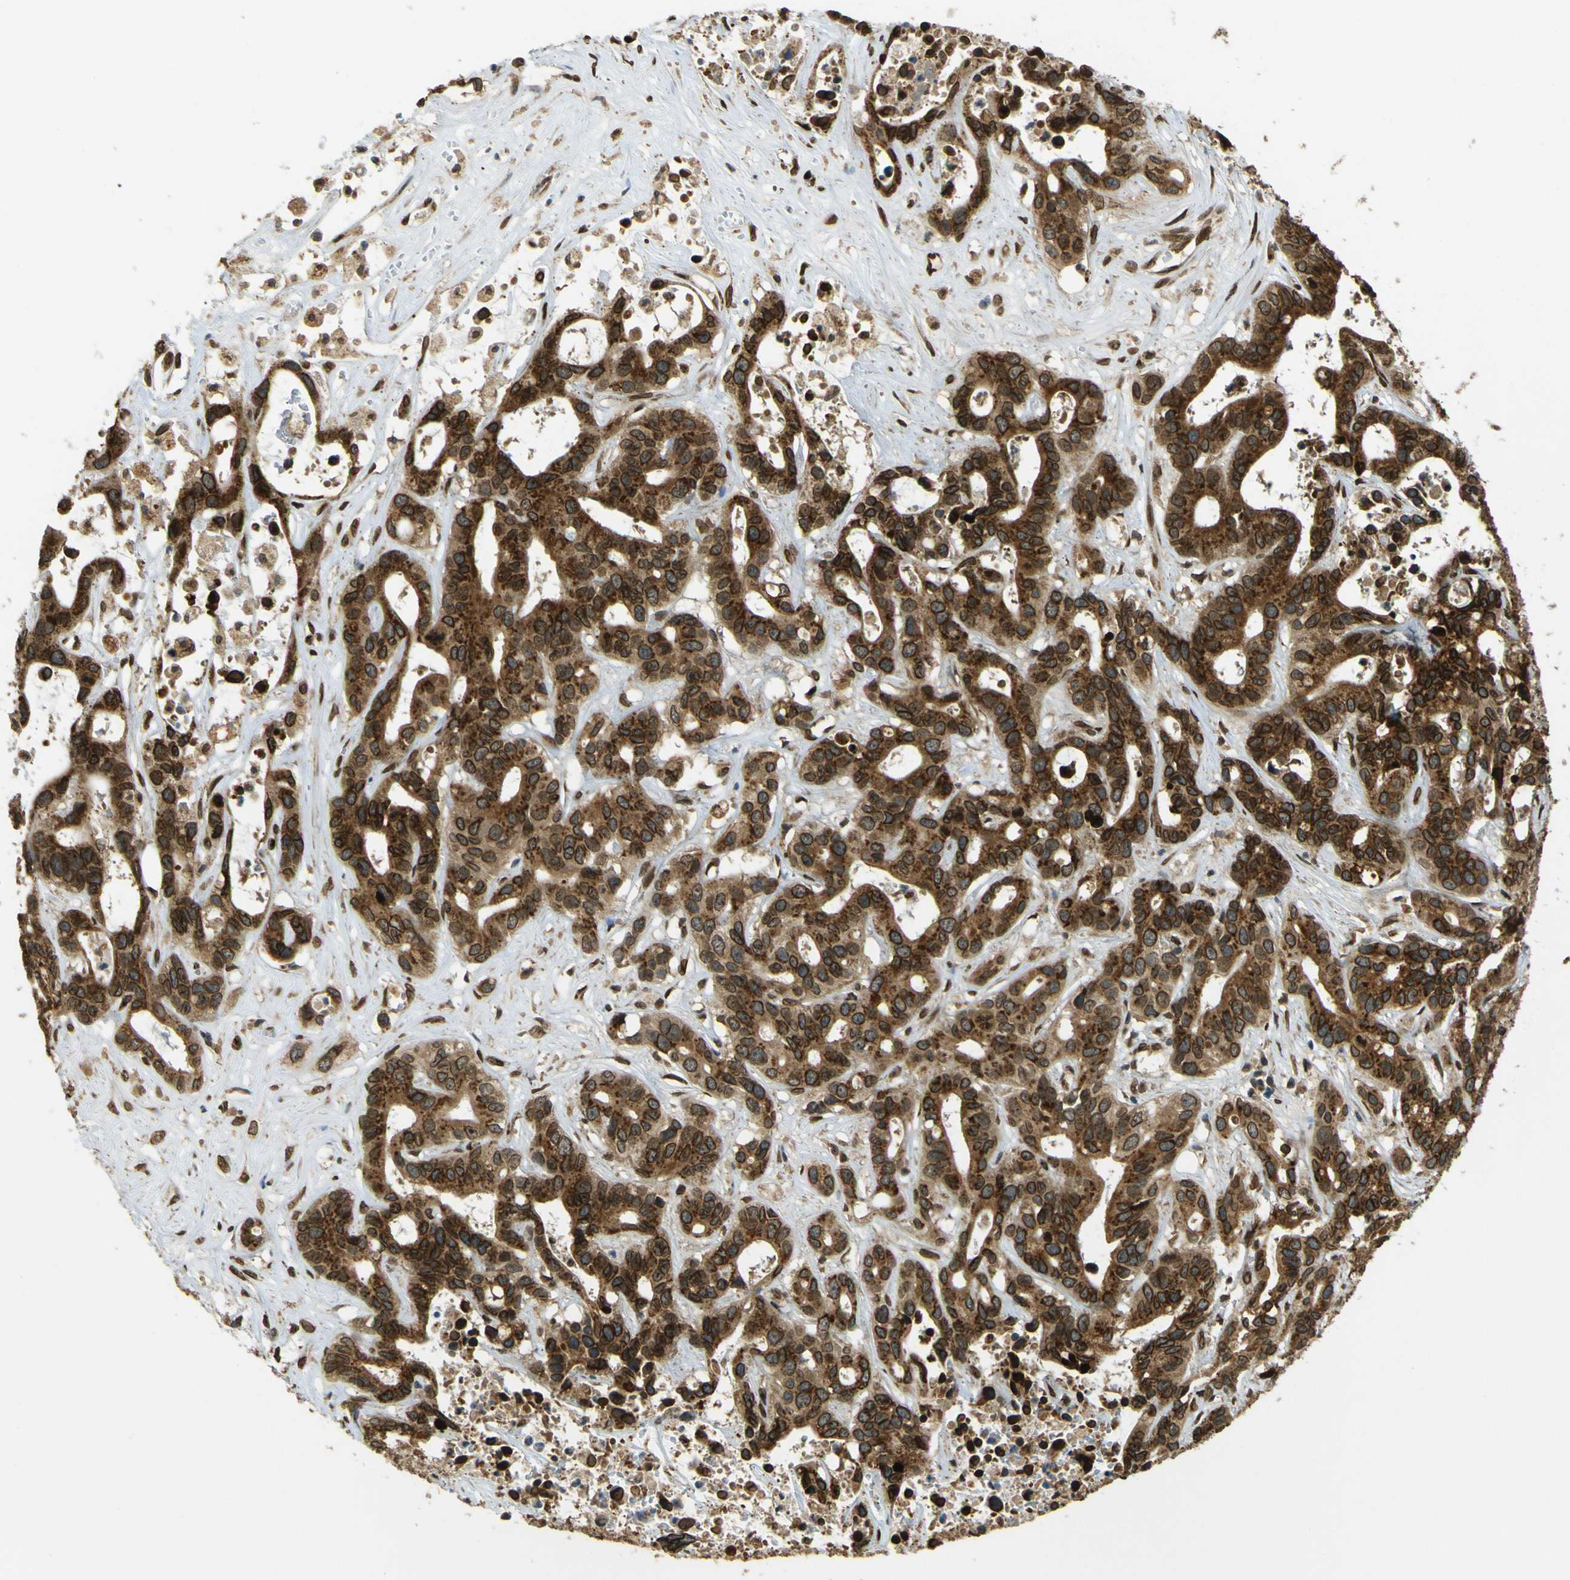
{"staining": {"intensity": "strong", "quantity": ">75%", "location": "cytoplasmic/membranous,nuclear"}, "tissue": "liver cancer", "cell_type": "Tumor cells", "image_type": "cancer", "snomed": [{"axis": "morphology", "description": "Cholangiocarcinoma"}, {"axis": "topography", "description": "Liver"}], "caption": "A high-resolution image shows immunohistochemistry staining of liver cancer, which shows strong cytoplasmic/membranous and nuclear positivity in approximately >75% of tumor cells. The protein is shown in brown color, while the nuclei are stained blue.", "gene": "GALNT1", "patient": {"sex": "female", "age": 65}}